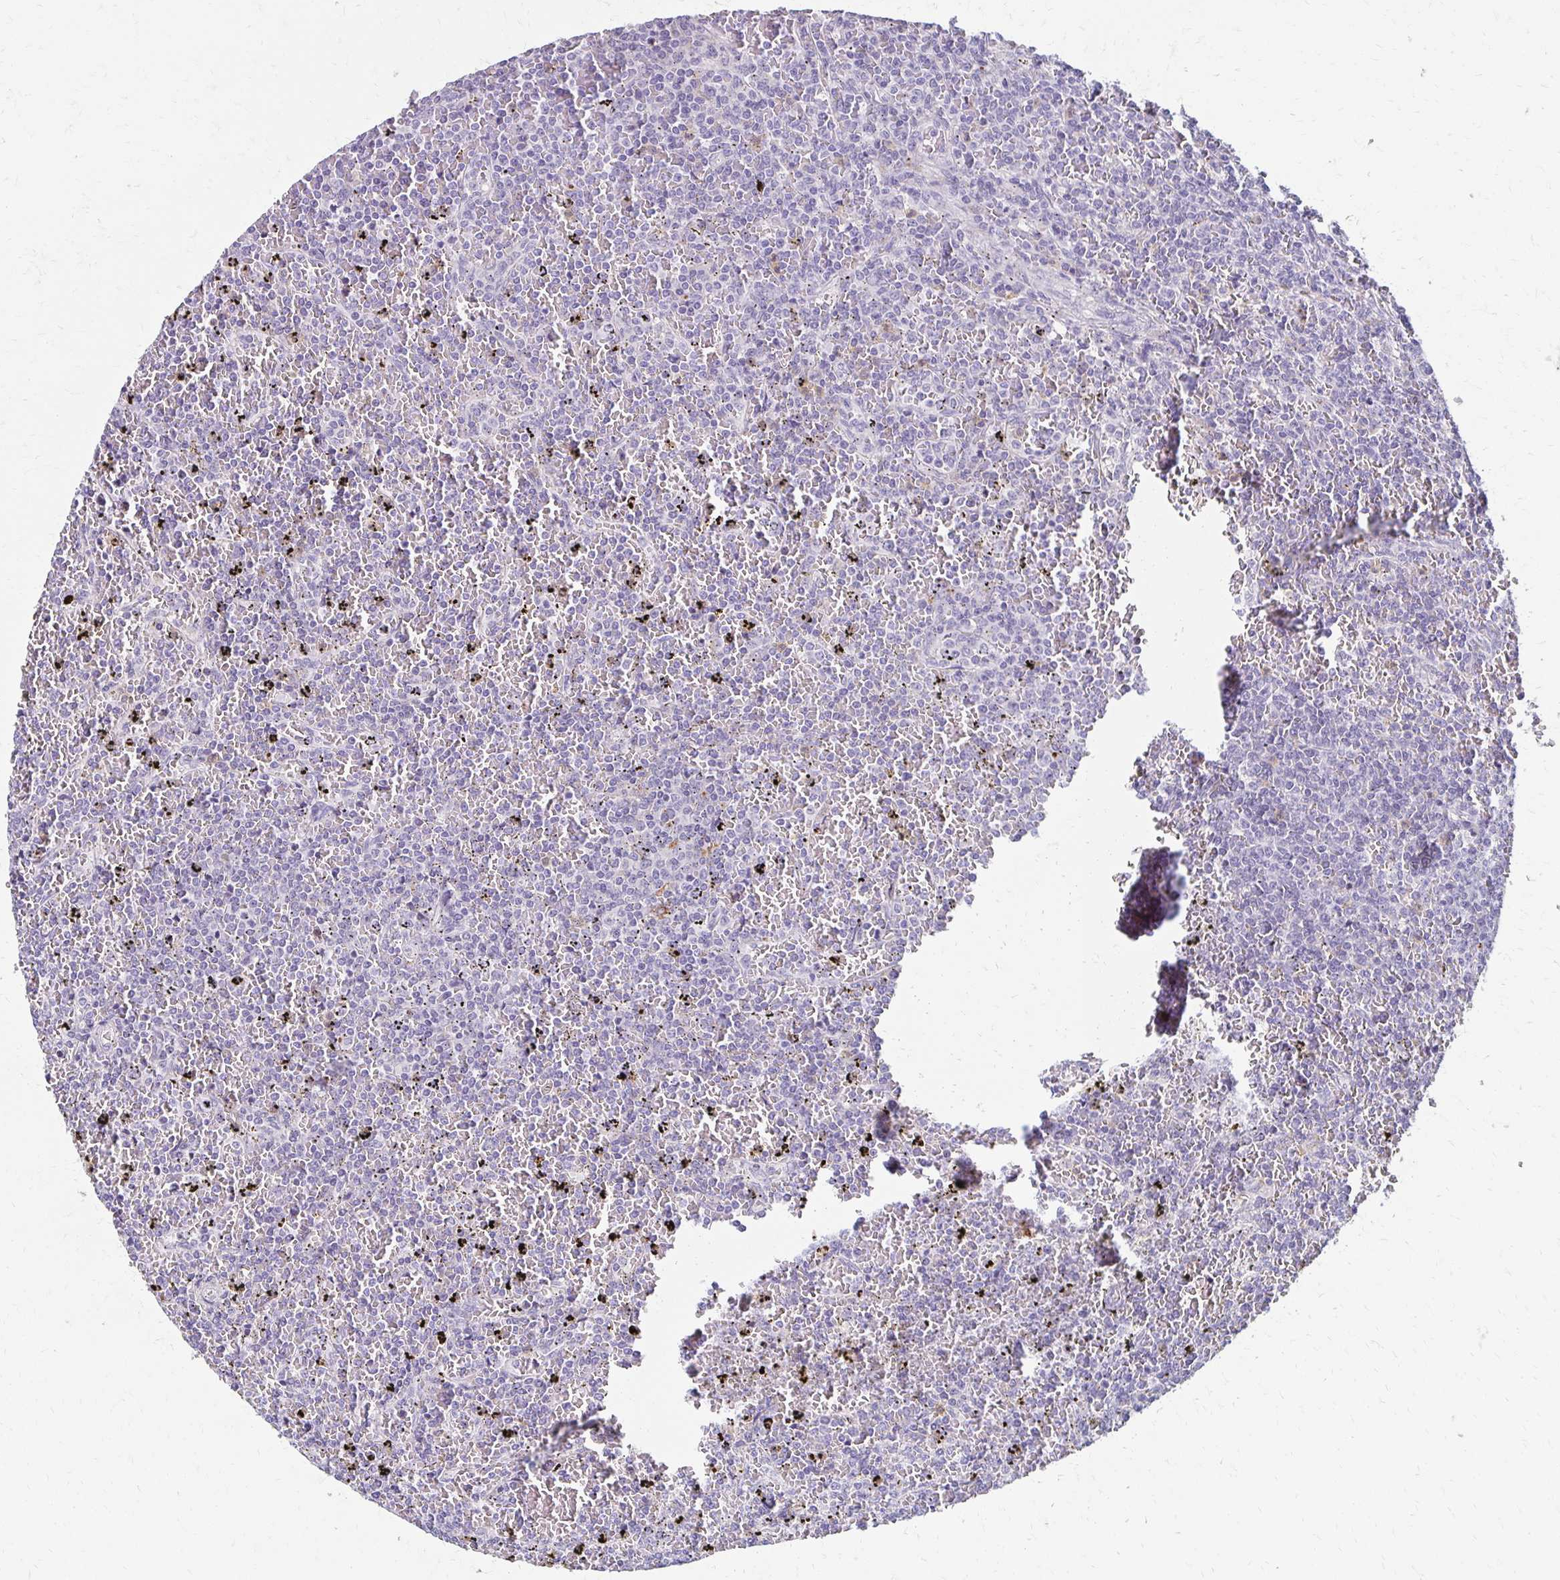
{"staining": {"intensity": "negative", "quantity": "none", "location": "none"}, "tissue": "lymphoma", "cell_type": "Tumor cells", "image_type": "cancer", "snomed": [{"axis": "morphology", "description": "Malignant lymphoma, non-Hodgkin's type, Low grade"}, {"axis": "topography", "description": "Spleen"}], "caption": "A high-resolution histopathology image shows immunohistochemistry (IHC) staining of malignant lymphoma, non-Hodgkin's type (low-grade), which reveals no significant expression in tumor cells.", "gene": "BBS12", "patient": {"sex": "female", "age": 77}}